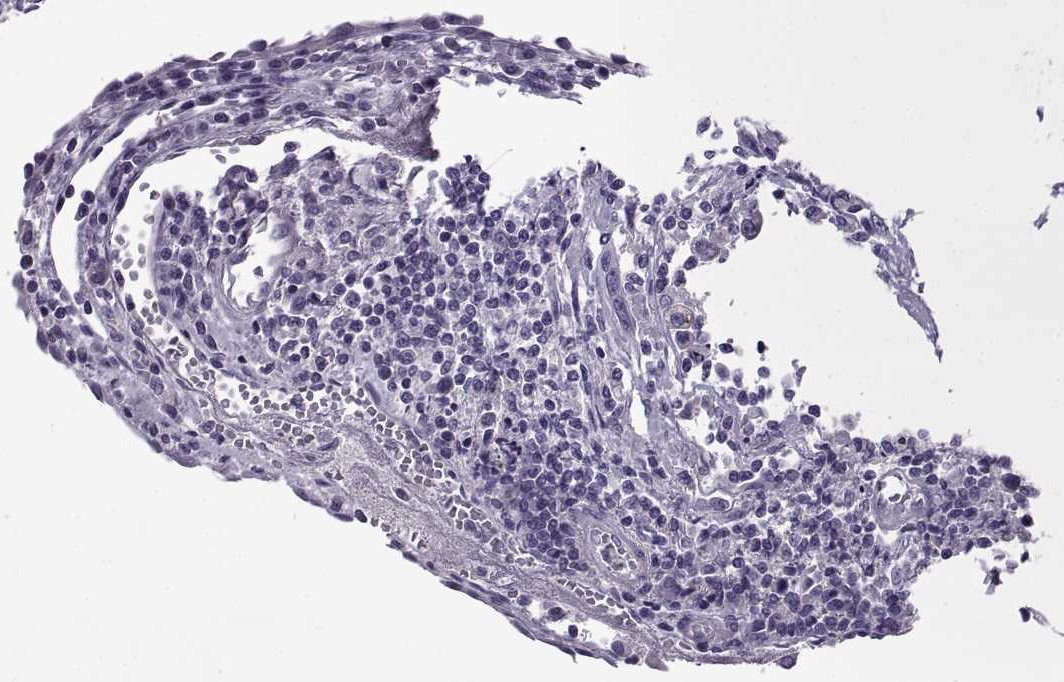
{"staining": {"intensity": "negative", "quantity": "none", "location": "none"}, "tissue": "urothelial cancer", "cell_type": "Tumor cells", "image_type": "cancer", "snomed": [{"axis": "morphology", "description": "Urothelial carcinoma, High grade"}, {"axis": "topography", "description": "Urinary bladder"}], "caption": "The photomicrograph shows no staining of tumor cells in urothelial cancer. (Brightfield microscopy of DAB (3,3'-diaminobenzidine) immunohistochemistry at high magnification).", "gene": "CALCR", "patient": {"sex": "female", "age": 85}}